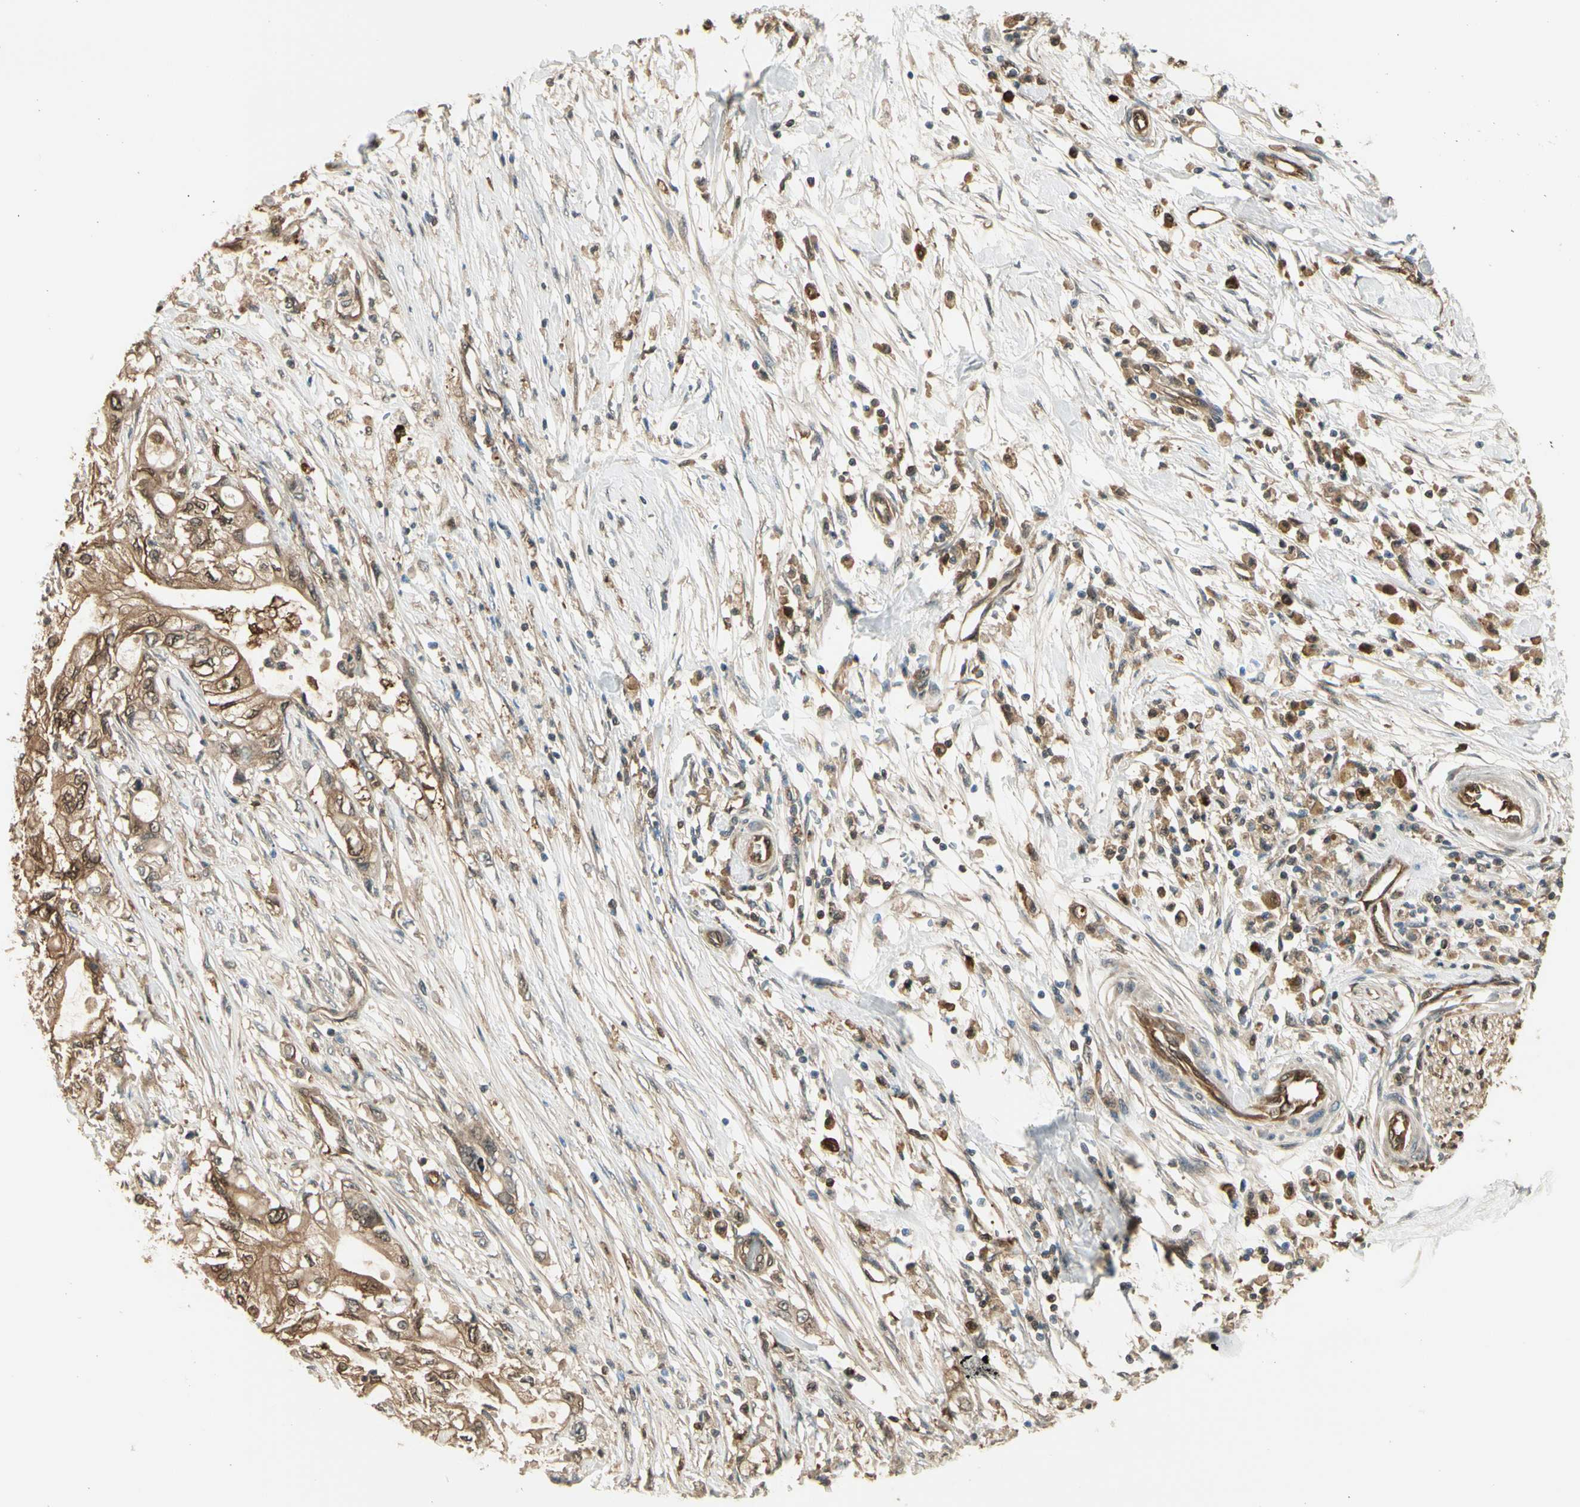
{"staining": {"intensity": "moderate", "quantity": ">75%", "location": "cytoplasmic/membranous"}, "tissue": "pancreatic cancer", "cell_type": "Tumor cells", "image_type": "cancer", "snomed": [{"axis": "morphology", "description": "Adenocarcinoma, NOS"}, {"axis": "topography", "description": "Pancreas"}], "caption": "Immunohistochemistry staining of adenocarcinoma (pancreatic), which displays medium levels of moderate cytoplasmic/membranous expression in about >75% of tumor cells indicating moderate cytoplasmic/membranous protein staining. The staining was performed using DAB (brown) for protein detection and nuclei were counterstained in hematoxylin (blue).", "gene": "SERPINB6", "patient": {"sex": "male", "age": 79}}